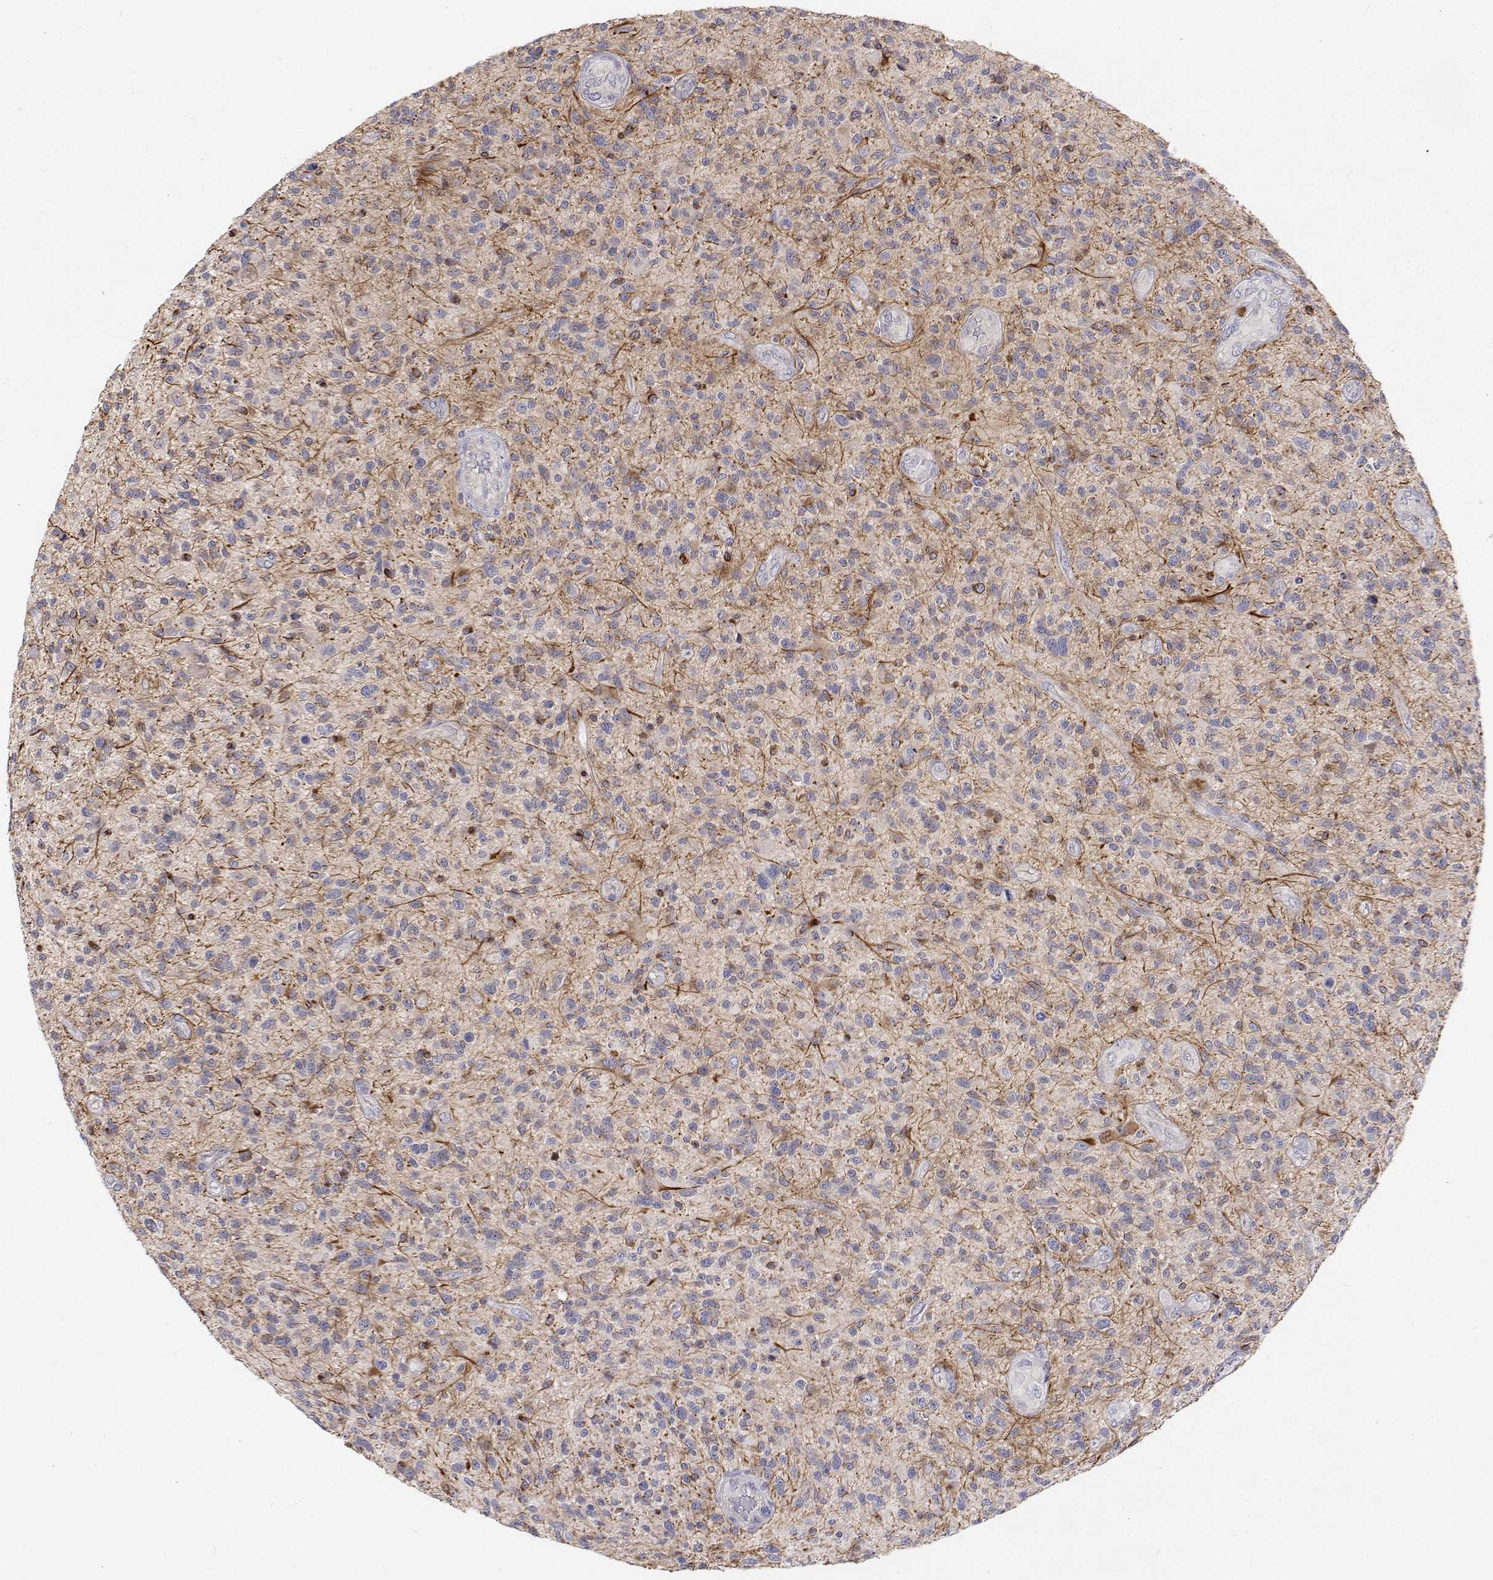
{"staining": {"intensity": "negative", "quantity": "none", "location": "none"}, "tissue": "glioma", "cell_type": "Tumor cells", "image_type": "cancer", "snomed": [{"axis": "morphology", "description": "Glioma, malignant, High grade"}, {"axis": "topography", "description": "Brain"}], "caption": "The immunohistochemistry (IHC) photomicrograph has no significant staining in tumor cells of malignant glioma (high-grade) tissue.", "gene": "MYPN", "patient": {"sex": "male", "age": 47}}